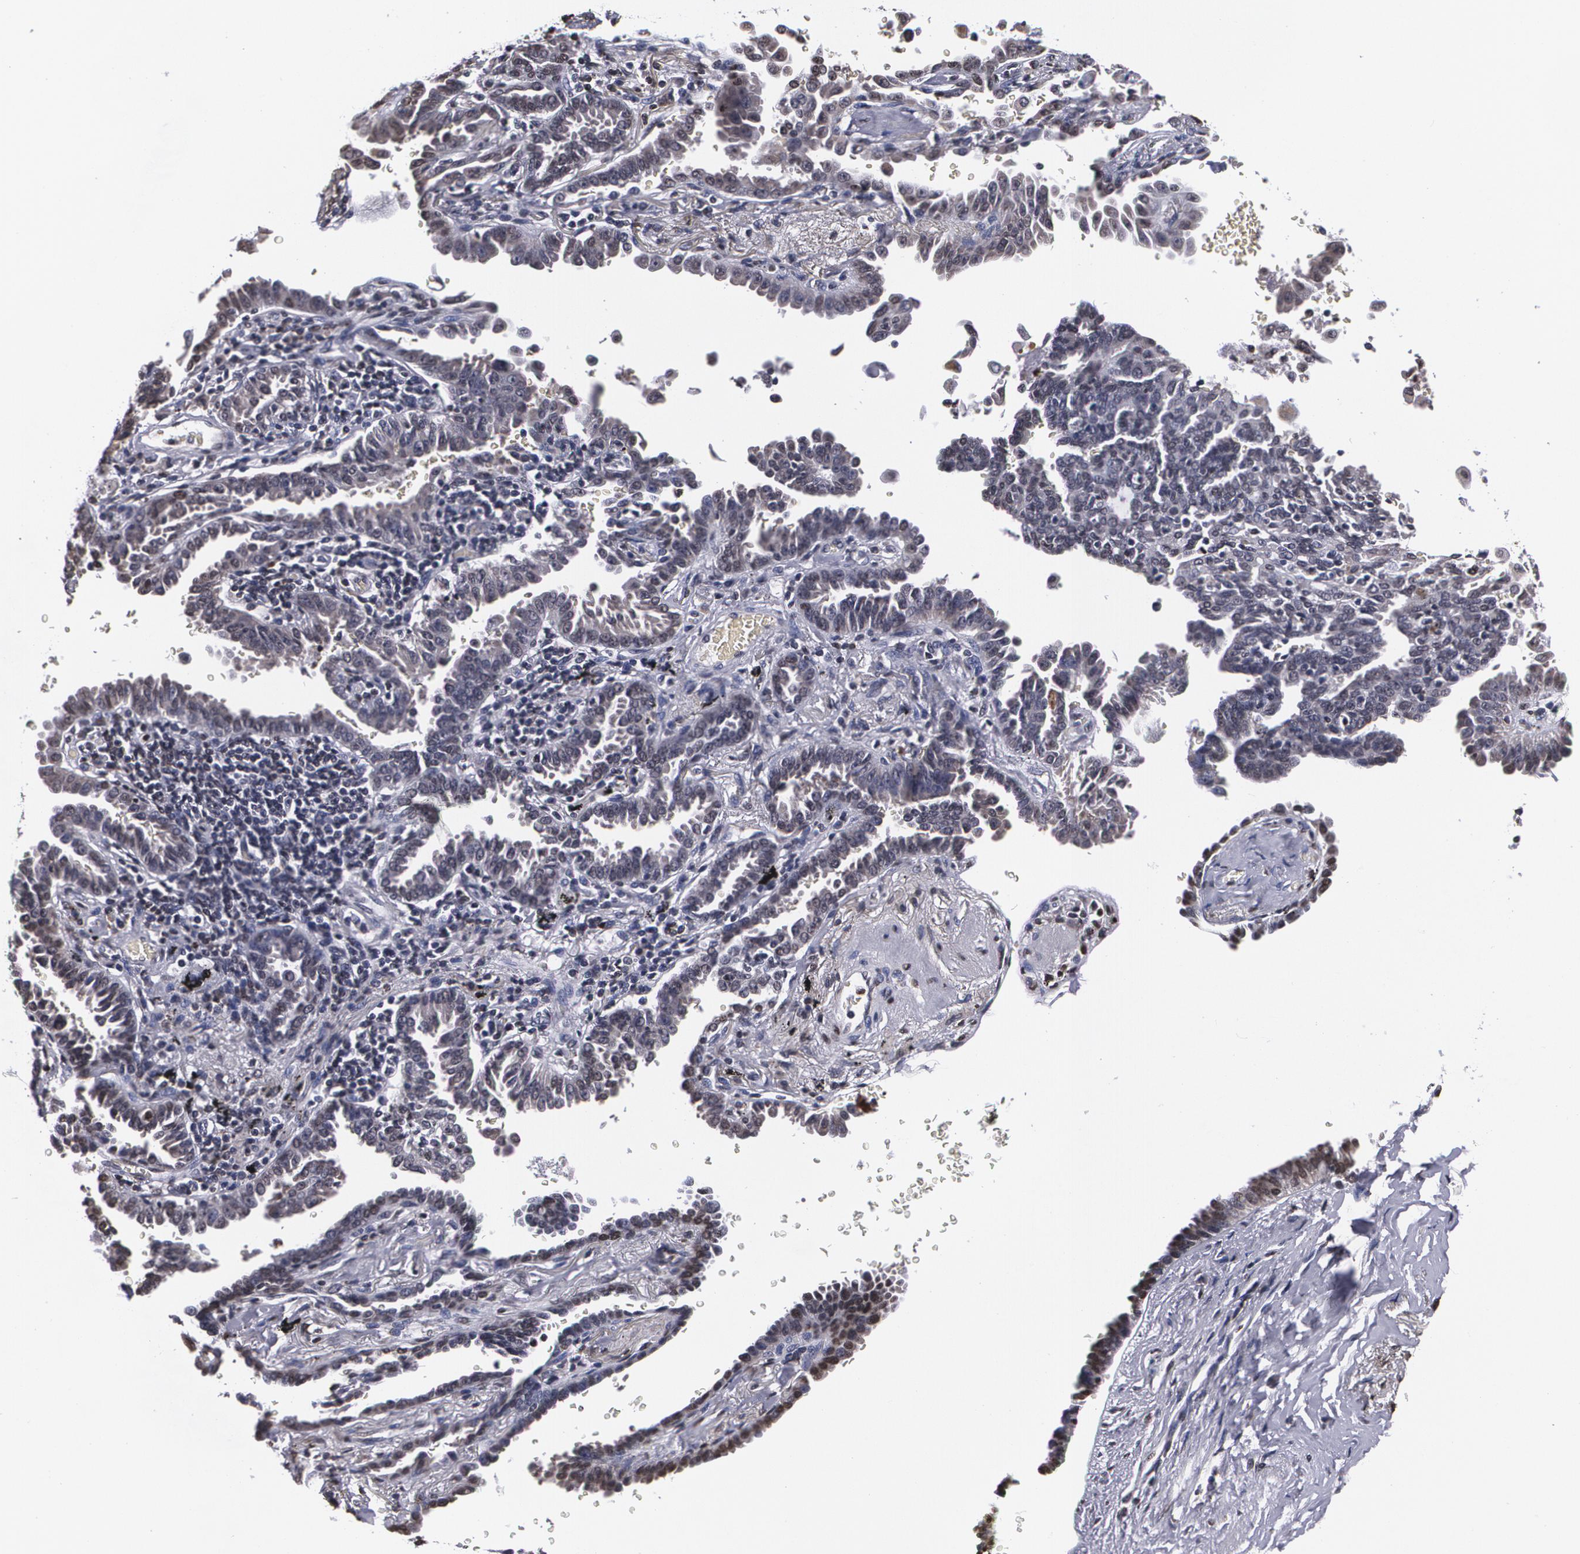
{"staining": {"intensity": "weak", "quantity": "<25%", "location": "cytoplasmic/membranous"}, "tissue": "lung cancer", "cell_type": "Tumor cells", "image_type": "cancer", "snomed": [{"axis": "morphology", "description": "Adenocarcinoma, NOS"}, {"axis": "topography", "description": "Lung"}], "caption": "Tumor cells show no significant staining in lung adenocarcinoma.", "gene": "MVP", "patient": {"sex": "female", "age": 64}}